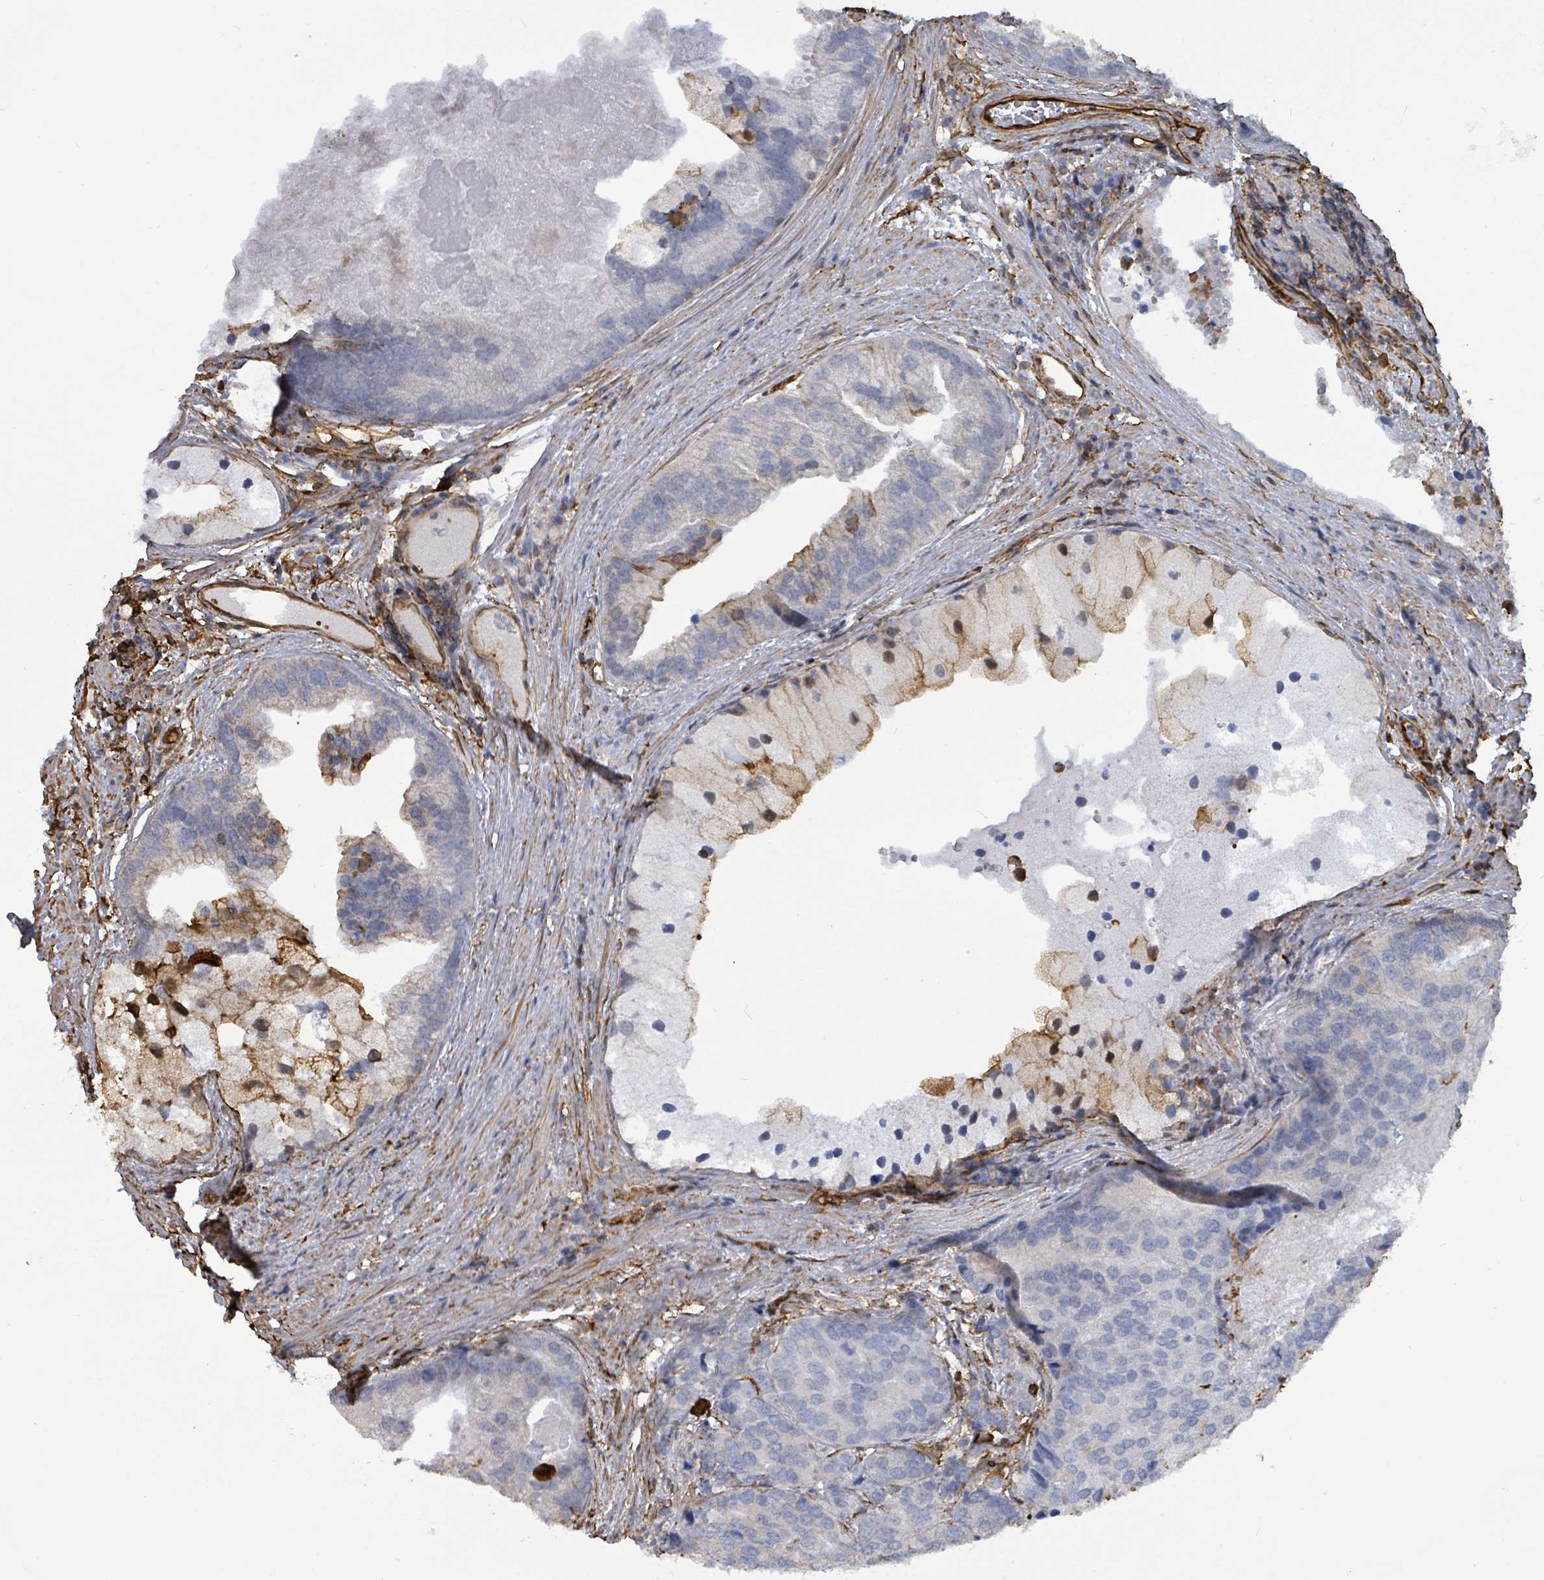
{"staining": {"intensity": "moderate", "quantity": "<25%", "location": "cytoplasmic/membranous"}, "tissue": "prostate cancer", "cell_type": "Tumor cells", "image_type": "cancer", "snomed": [{"axis": "morphology", "description": "Adenocarcinoma, High grade"}, {"axis": "topography", "description": "Prostate"}], "caption": "Immunohistochemical staining of human high-grade adenocarcinoma (prostate) shows low levels of moderate cytoplasmic/membranous staining in about <25% of tumor cells.", "gene": "PRKRIP1", "patient": {"sex": "male", "age": 62}}